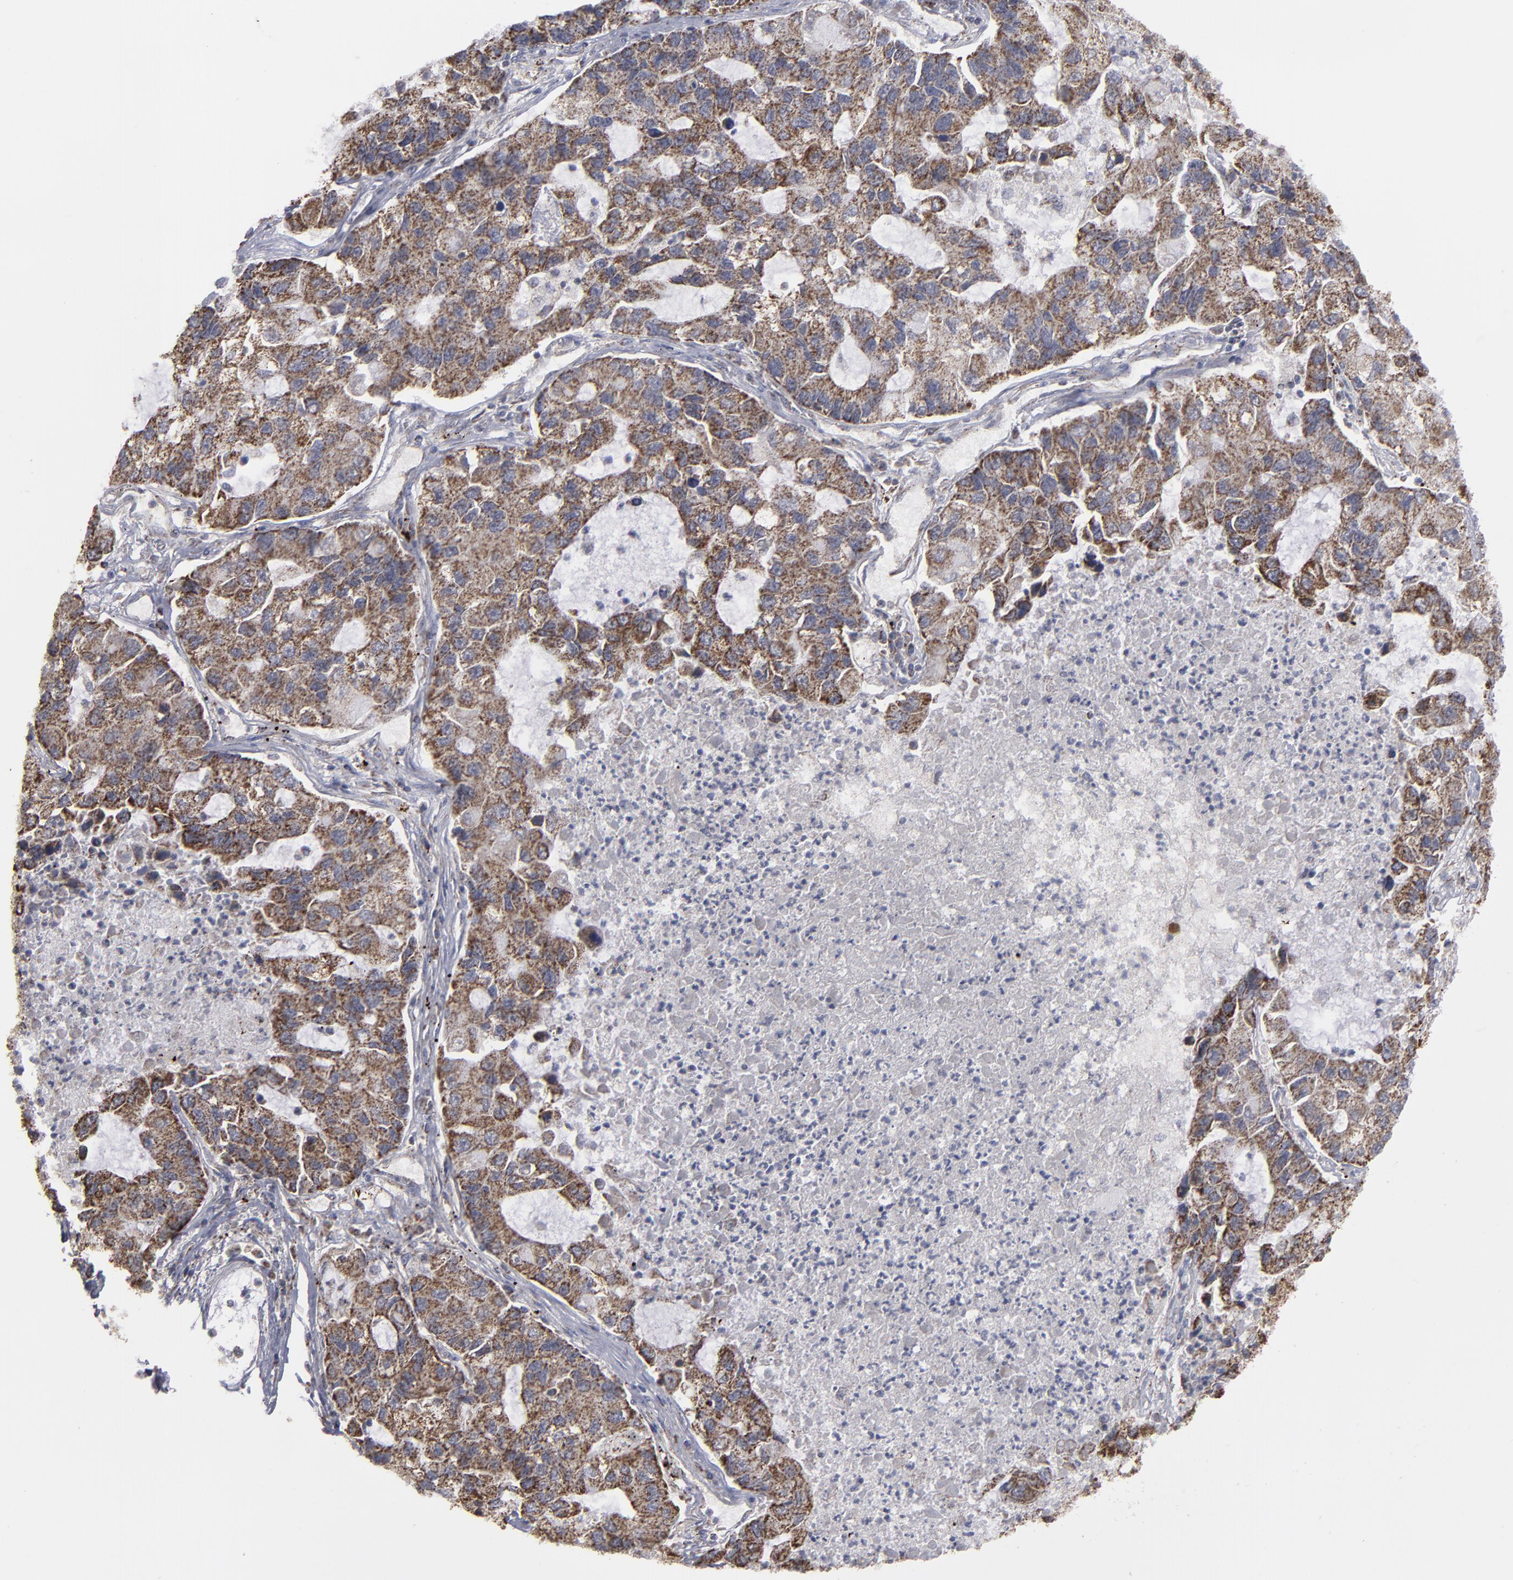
{"staining": {"intensity": "strong", "quantity": ">75%", "location": "cytoplasmic/membranous"}, "tissue": "lung cancer", "cell_type": "Tumor cells", "image_type": "cancer", "snomed": [{"axis": "morphology", "description": "Adenocarcinoma, NOS"}, {"axis": "topography", "description": "Lung"}], "caption": "Human adenocarcinoma (lung) stained for a protein (brown) demonstrates strong cytoplasmic/membranous positive expression in about >75% of tumor cells.", "gene": "MYOM2", "patient": {"sex": "female", "age": 51}}